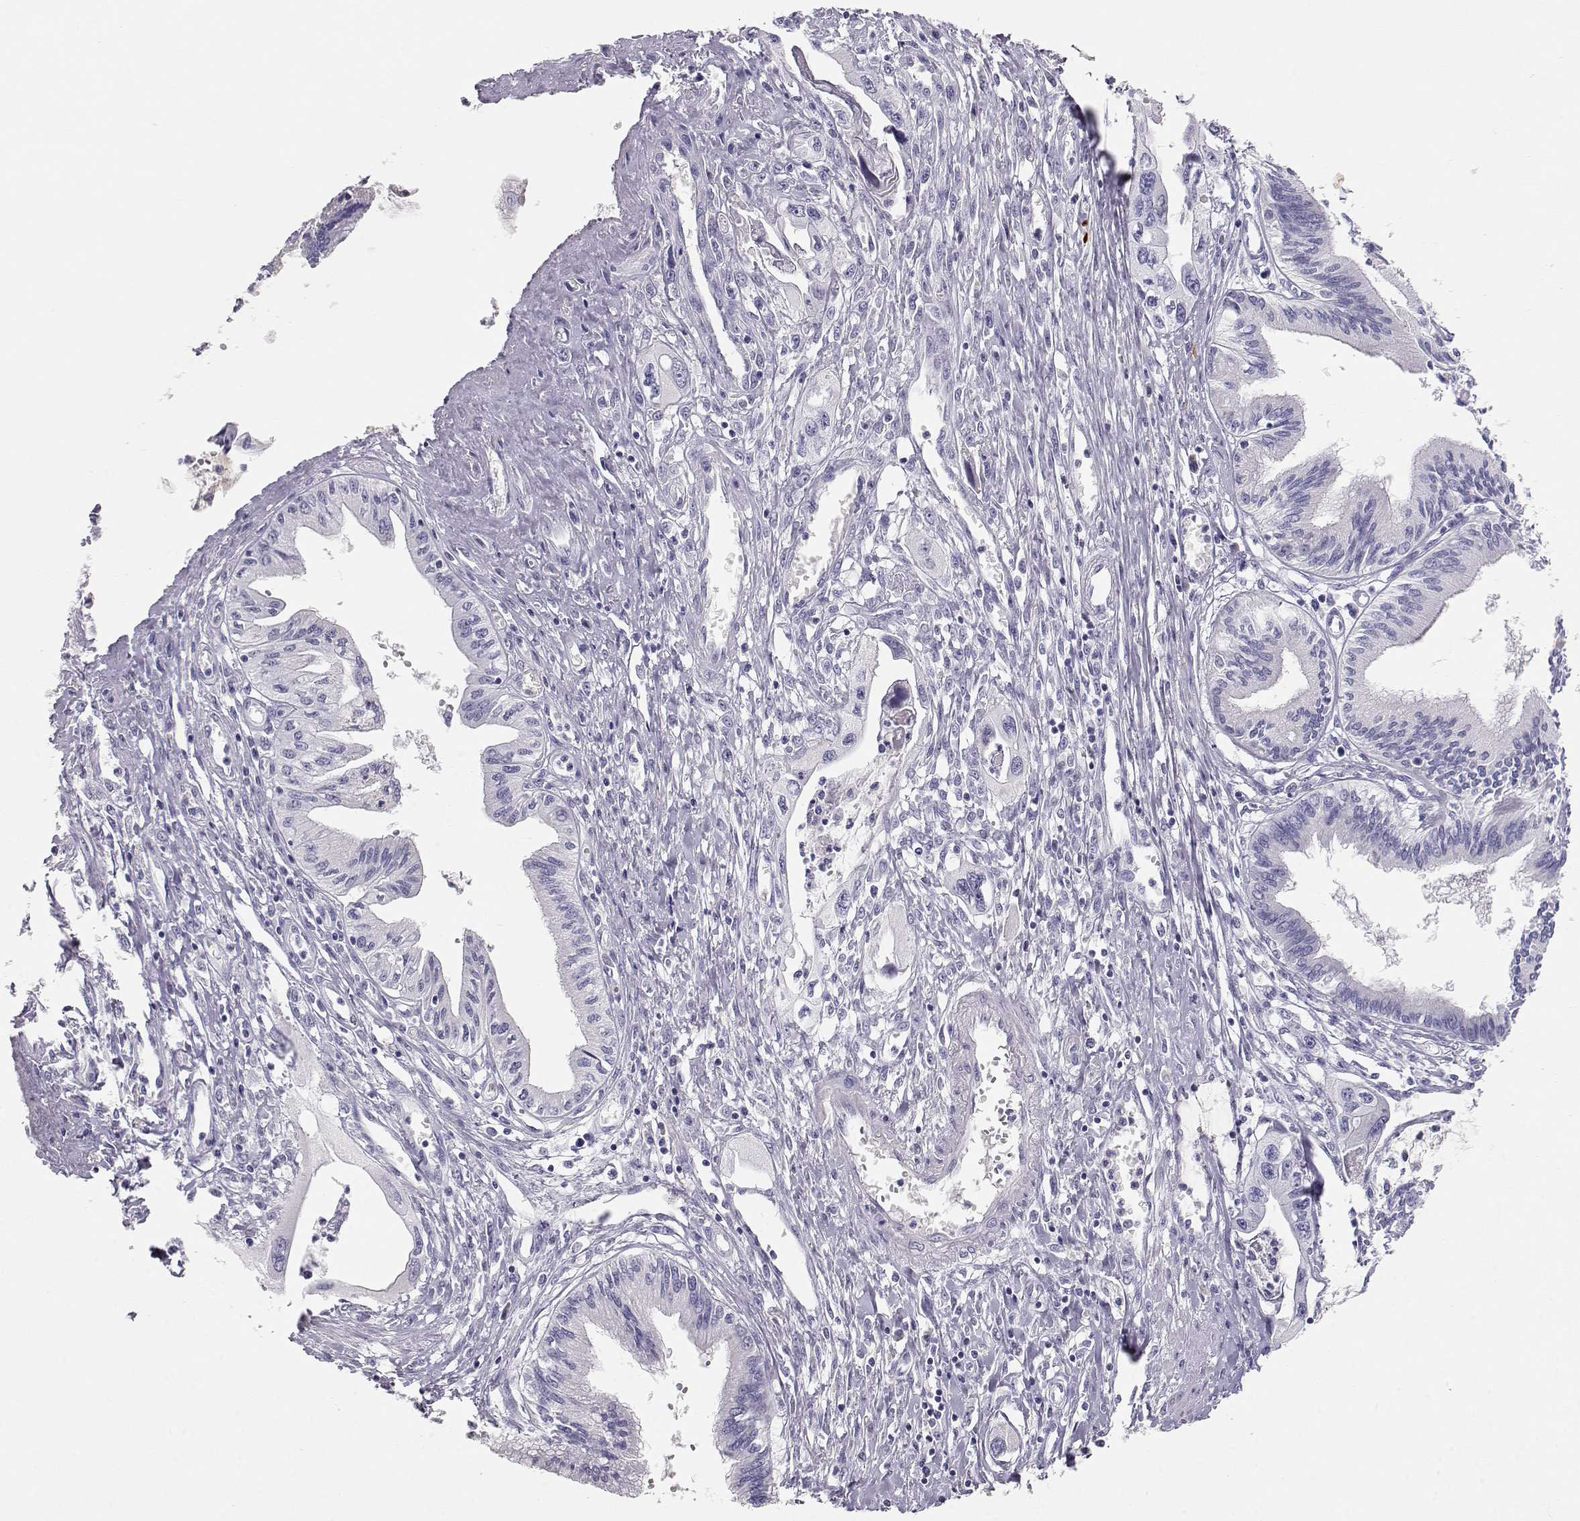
{"staining": {"intensity": "negative", "quantity": "none", "location": "none"}, "tissue": "pancreatic cancer", "cell_type": "Tumor cells", "image_type": "cancer", "snomed": [{"axis": "morphology", "description": "Adenocarcinoma, NOS"}, {"axis": "topography", "description": "Pancreas"}], "caption": "Tumor cells are negative for brown protein staining in pancreatic cancer.", "gene": "GPR174", "patient": {"sex": "male", "age": 60}}